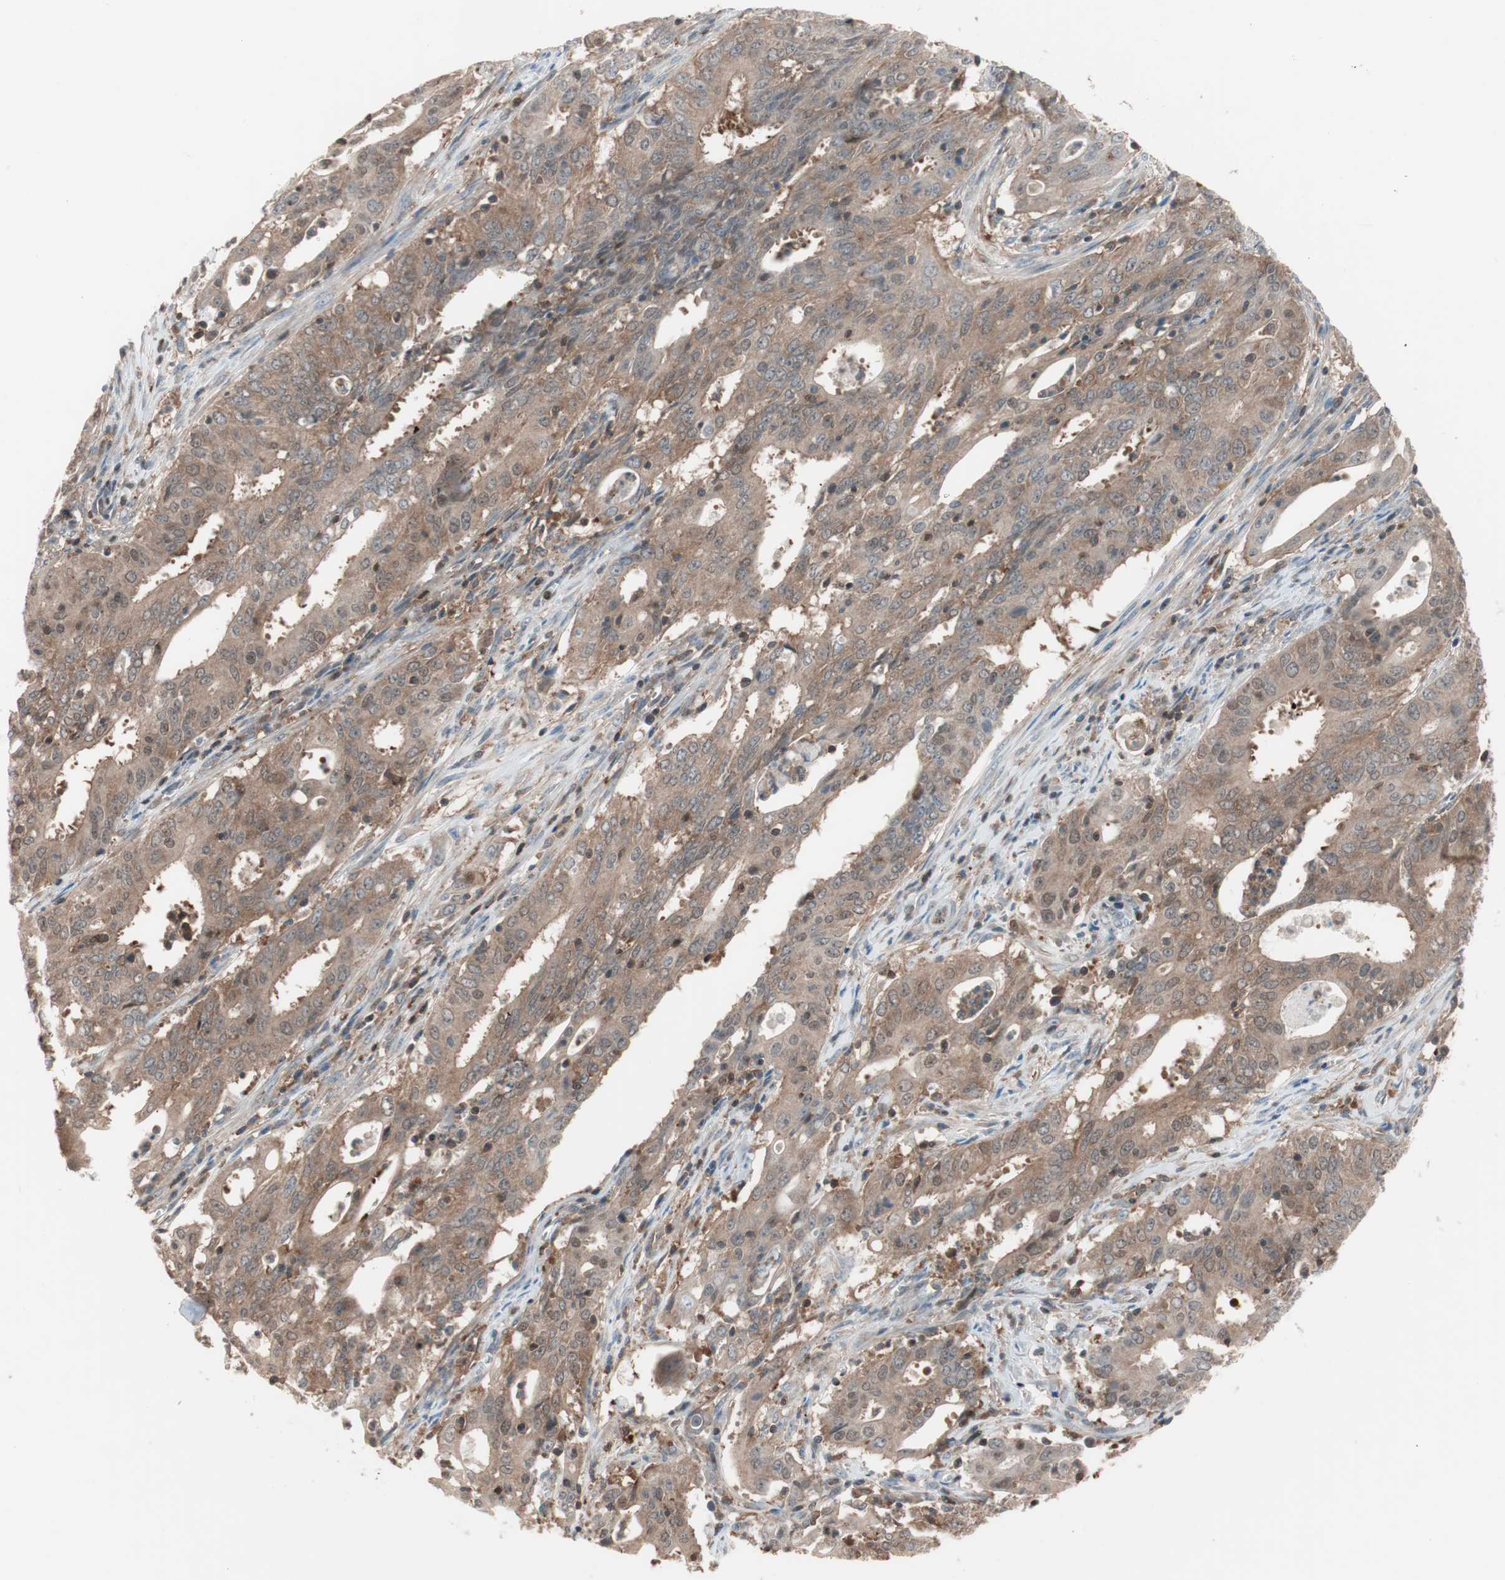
{"staining": {"intensity": "weak", "quantity": ">75%", "location": "cytoplasmic/membranous"}, "tissue": "cervical cancer", "cell_type": "Tumor cells", "image_type": "cancer", "snomed": [{"axis": "morphology", "description": "Adenocarcinoma, NOS"}, {"axis": "topography", "description": "Cervix"}], "caption": "Immunohistochemical staining of cervical cancer (adenocarcinoma) displays low levels of weak cytoplasmic/membranous protein expression in about >75% of tumor cells.", "gene": "GALT", "patient": {"sex": "female", "age": 44}}